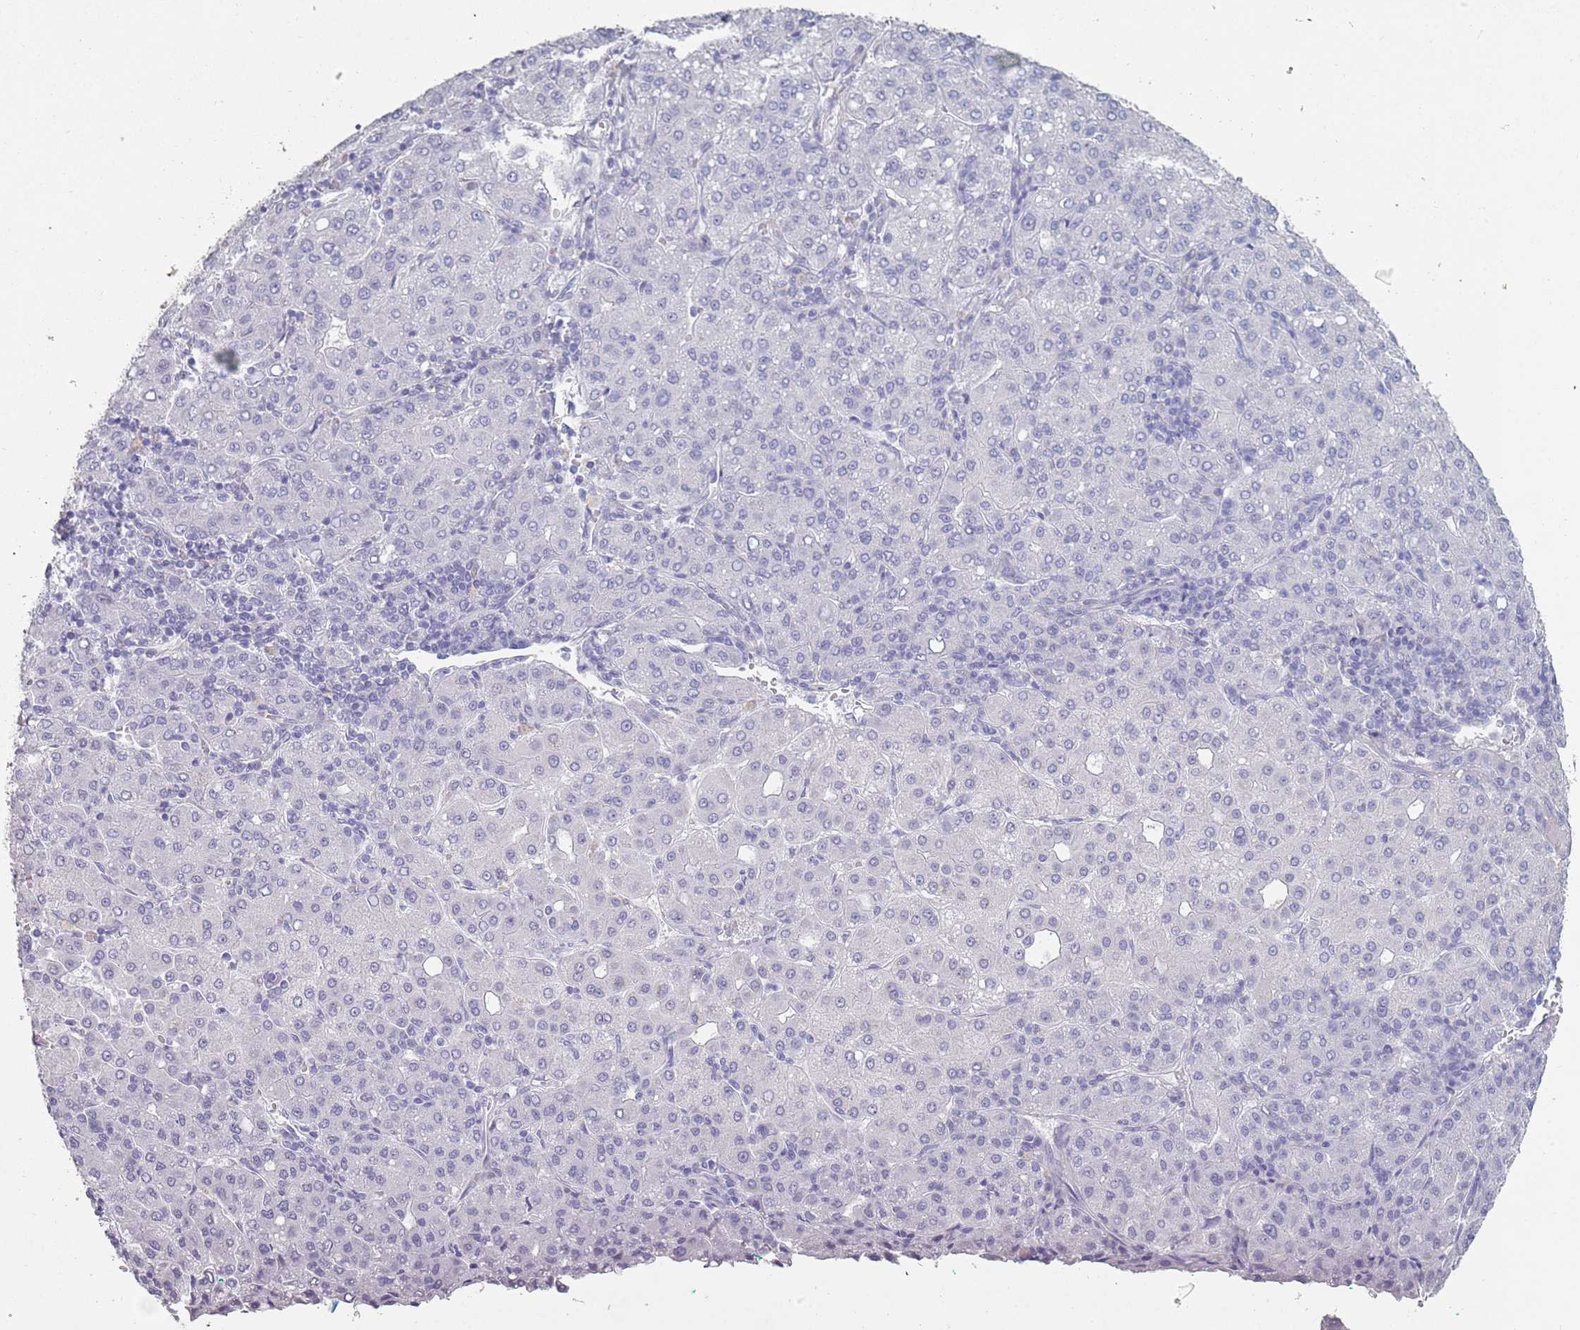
{"staining": {"intensity": "negative", "quantity": "none", "location": "none"}, "tissue": "liver cancer", "cell_type": "Tumor cells", "image_type": "cancer", "snomed": [{"axis": "morphology", "description": "Carcinoma, Hepatocellular, NOS"}, {"axis": "topography", "description": "Liver"}], "caption": "This image is of liver hepatocellular carcinoma stained with IHC to label a protein in brown with the nuclei are counter-stained blue. There is no staining in tumor cells. (DAB (3,3'-diaminobenzidine) IHC with hematoxylin counter stain).", "gene": "DDX4", "patient": {"sex": "male", "age": 65}}